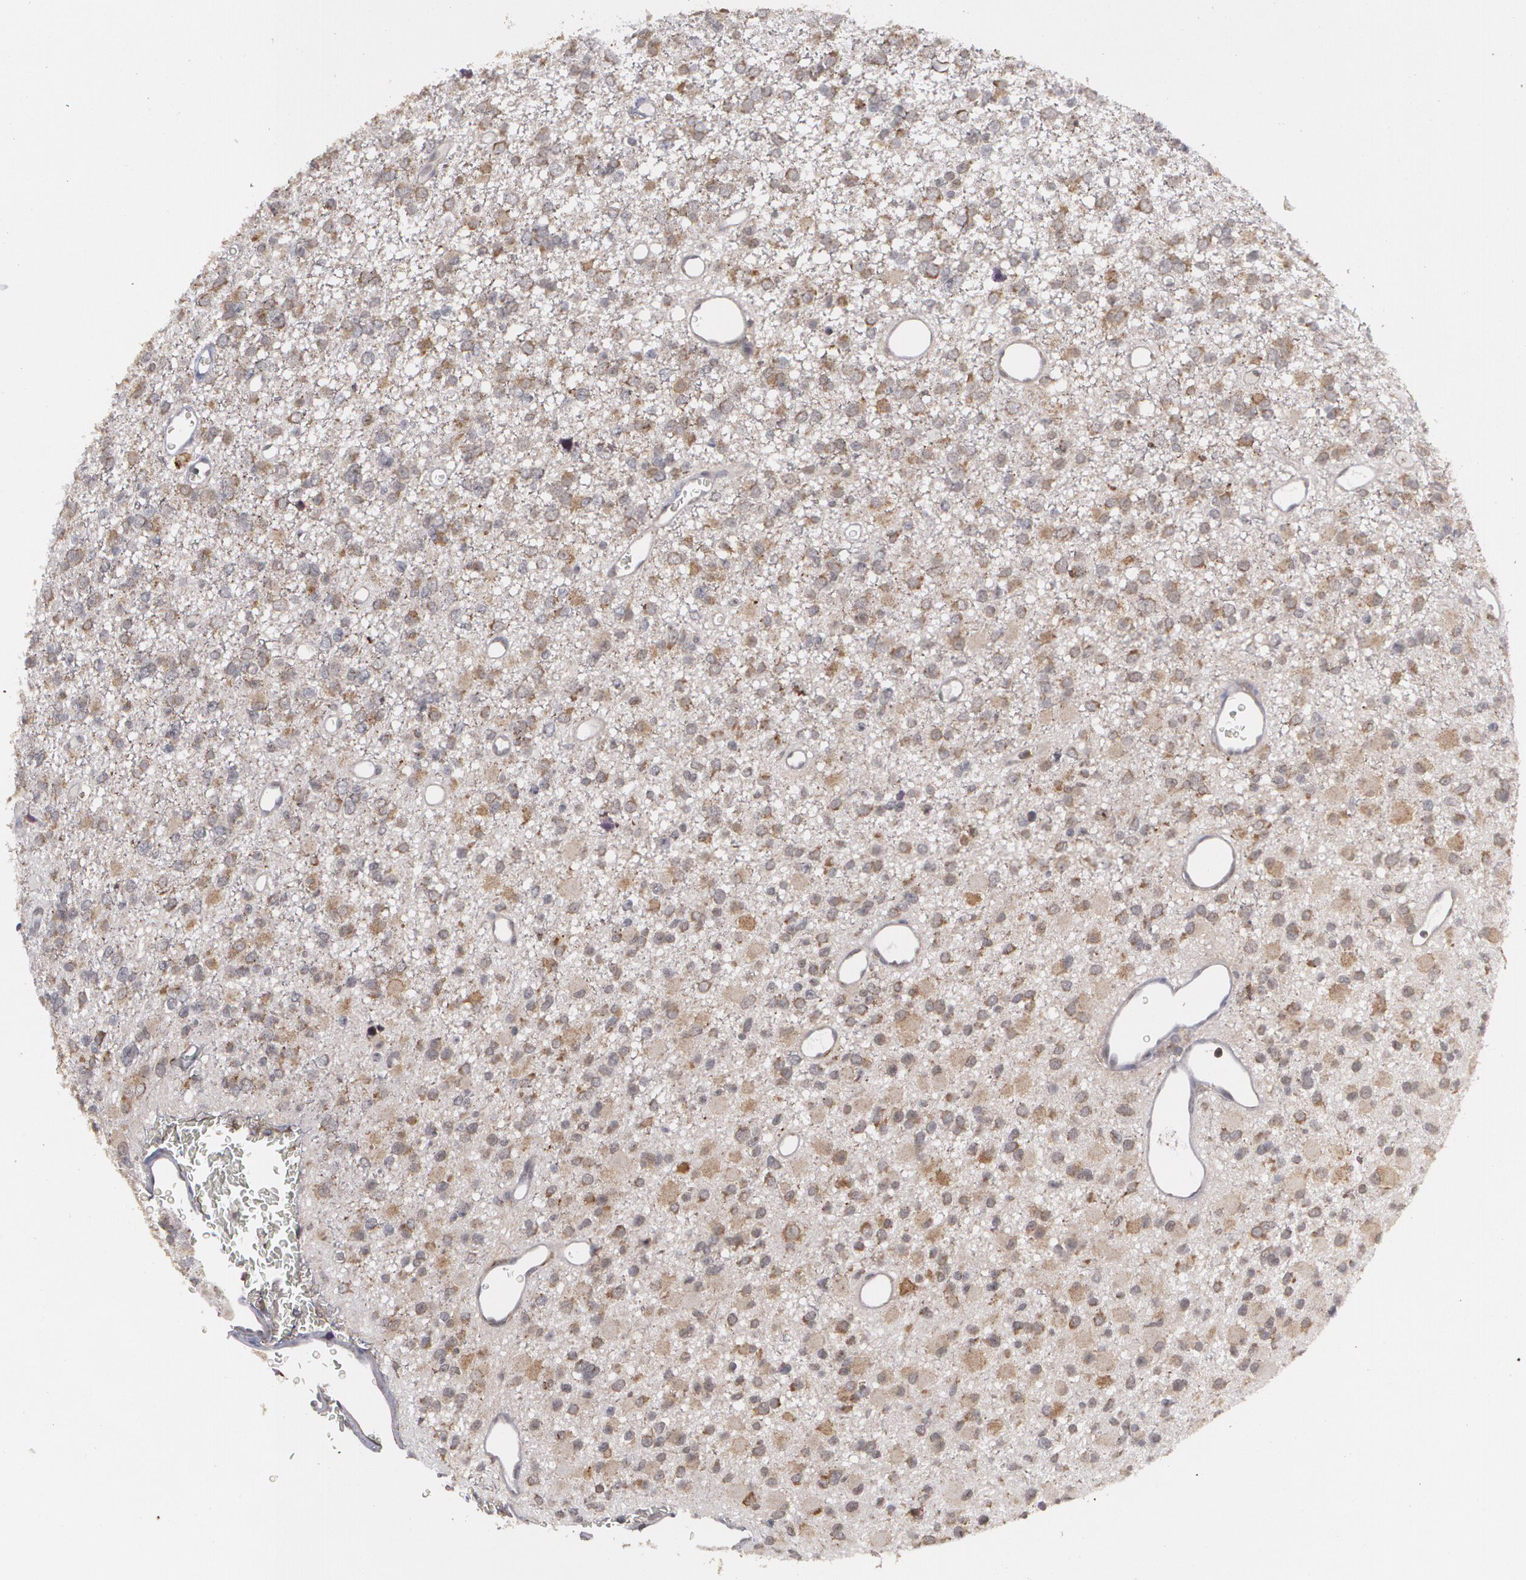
{"staining": {"intensity": "moderate", "quantity": ">75%", "location": "cytoplasmic/membranous"}, "tissue": "glioma", "cell_type": "Tumor cells", "image_type": "cancer", "snomed": [{"axis": "morphology", "description": "Glioma, malignant, Low grade"}, {"axis": "topography", "description": "Brain"}], "caption": "A brown stain highlights moderate cytoplasmic/membranous expression of a protein in human glioma tumor cells. (DAB (3,3'-diaminobenzidine) IHC with brightfield microscopy, high magnification).", "gene": "BMP6", "patient": {"sex": "male", "age": 42}}